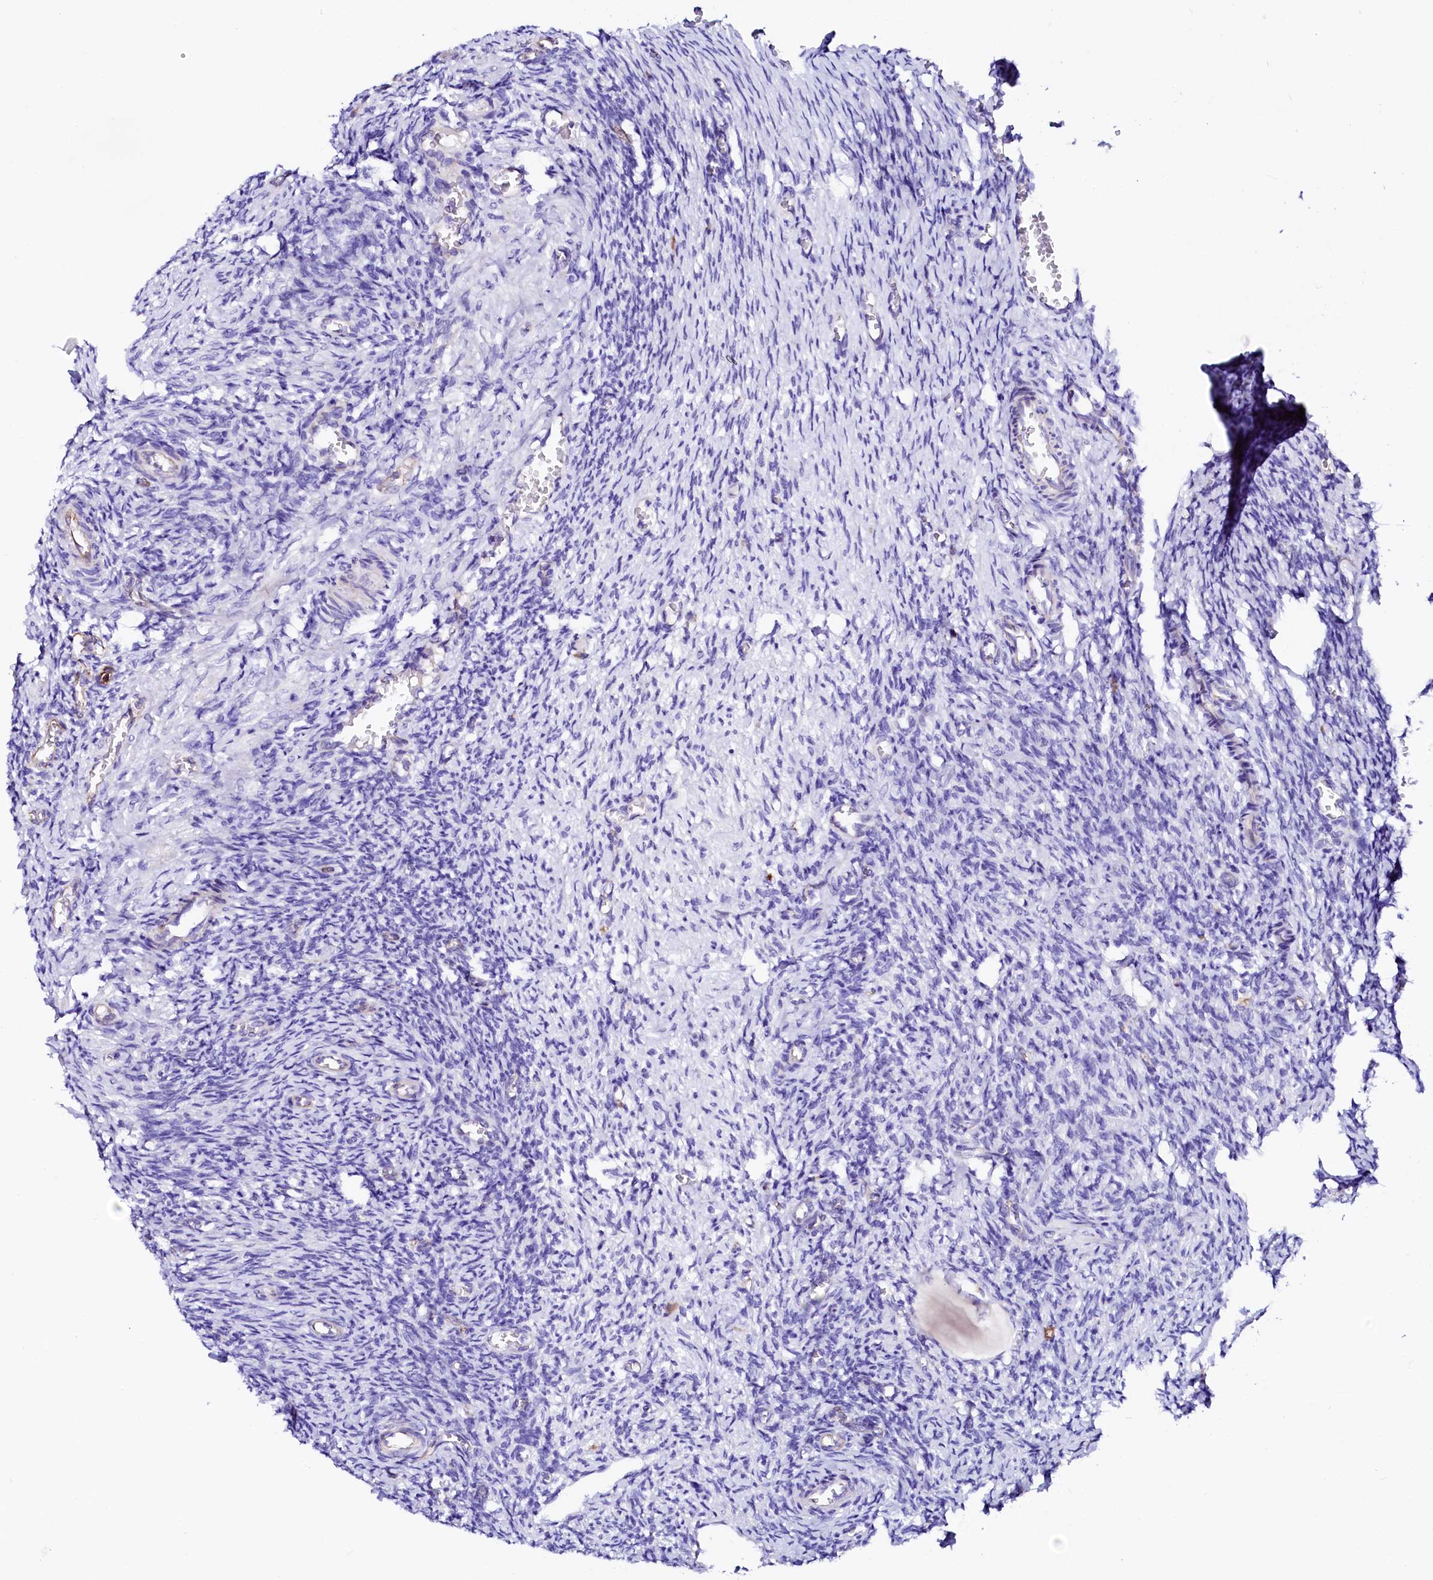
{"staining": {"intensity": "negative", "quantity": "none", "location": "none"}, "tissue": "ovary", "cell_type": "Ovarian stroma cells", "image_type": "normal", "snomed": [{"axis": "morphology", "description": "Normal tissue, NOS"}, {"axis": "topography", "description": "Ovary"}], "caption": "Micrograph shows no significant protein positivity in ovarian stroma cells of normal ovary.", "gene": "SFR1", "patient": {"sex": "female", "age": 27}}